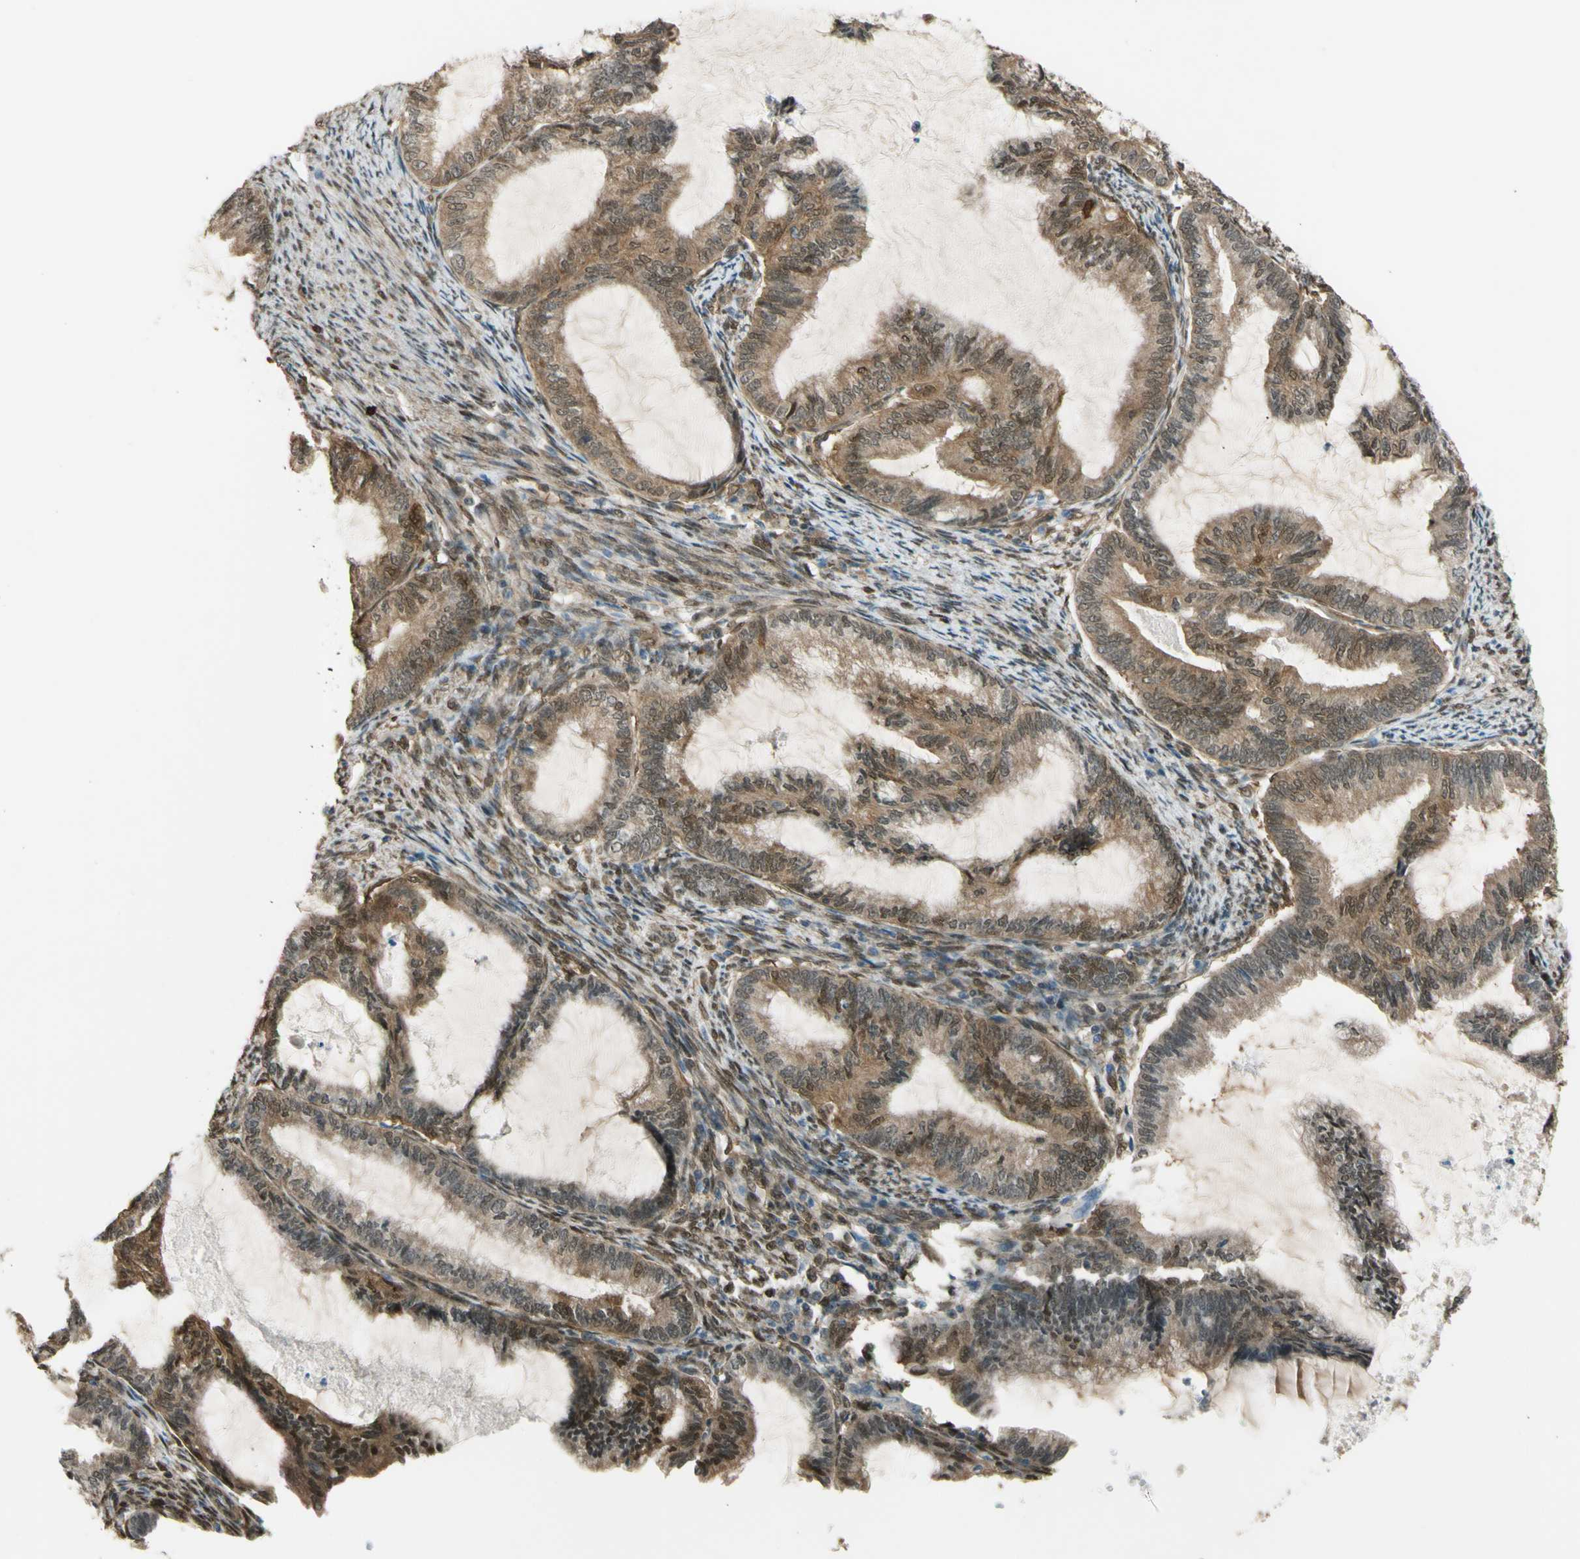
{"staining": {"intensity": "moderate", "quantity": ">75%", "location": "cytoplasmic/membranous"}, "tissue": "cervical cancer", "cell_type": "Tumor cells", "image_type": "cancer", "snomed": [{"axis": "morphology", "description": "Normal tissue, NOS"}, {"axis": "morphology", "description": "Adenocarcinoma, NOS"}, {"axis": "topography", "description": "Cervix"}, {"axis": "topography", "description": "Endometrium"}], "caption": "This micrograph reveals immunohistochemistry (IHC) staining of cervical adenocarcinoma, with medium moderate cytoplasmic/membranous staining in approximately >75% of tumor cells.", "gene": "YWHAQ", "patient": {"sex": "female", "age": 86}}